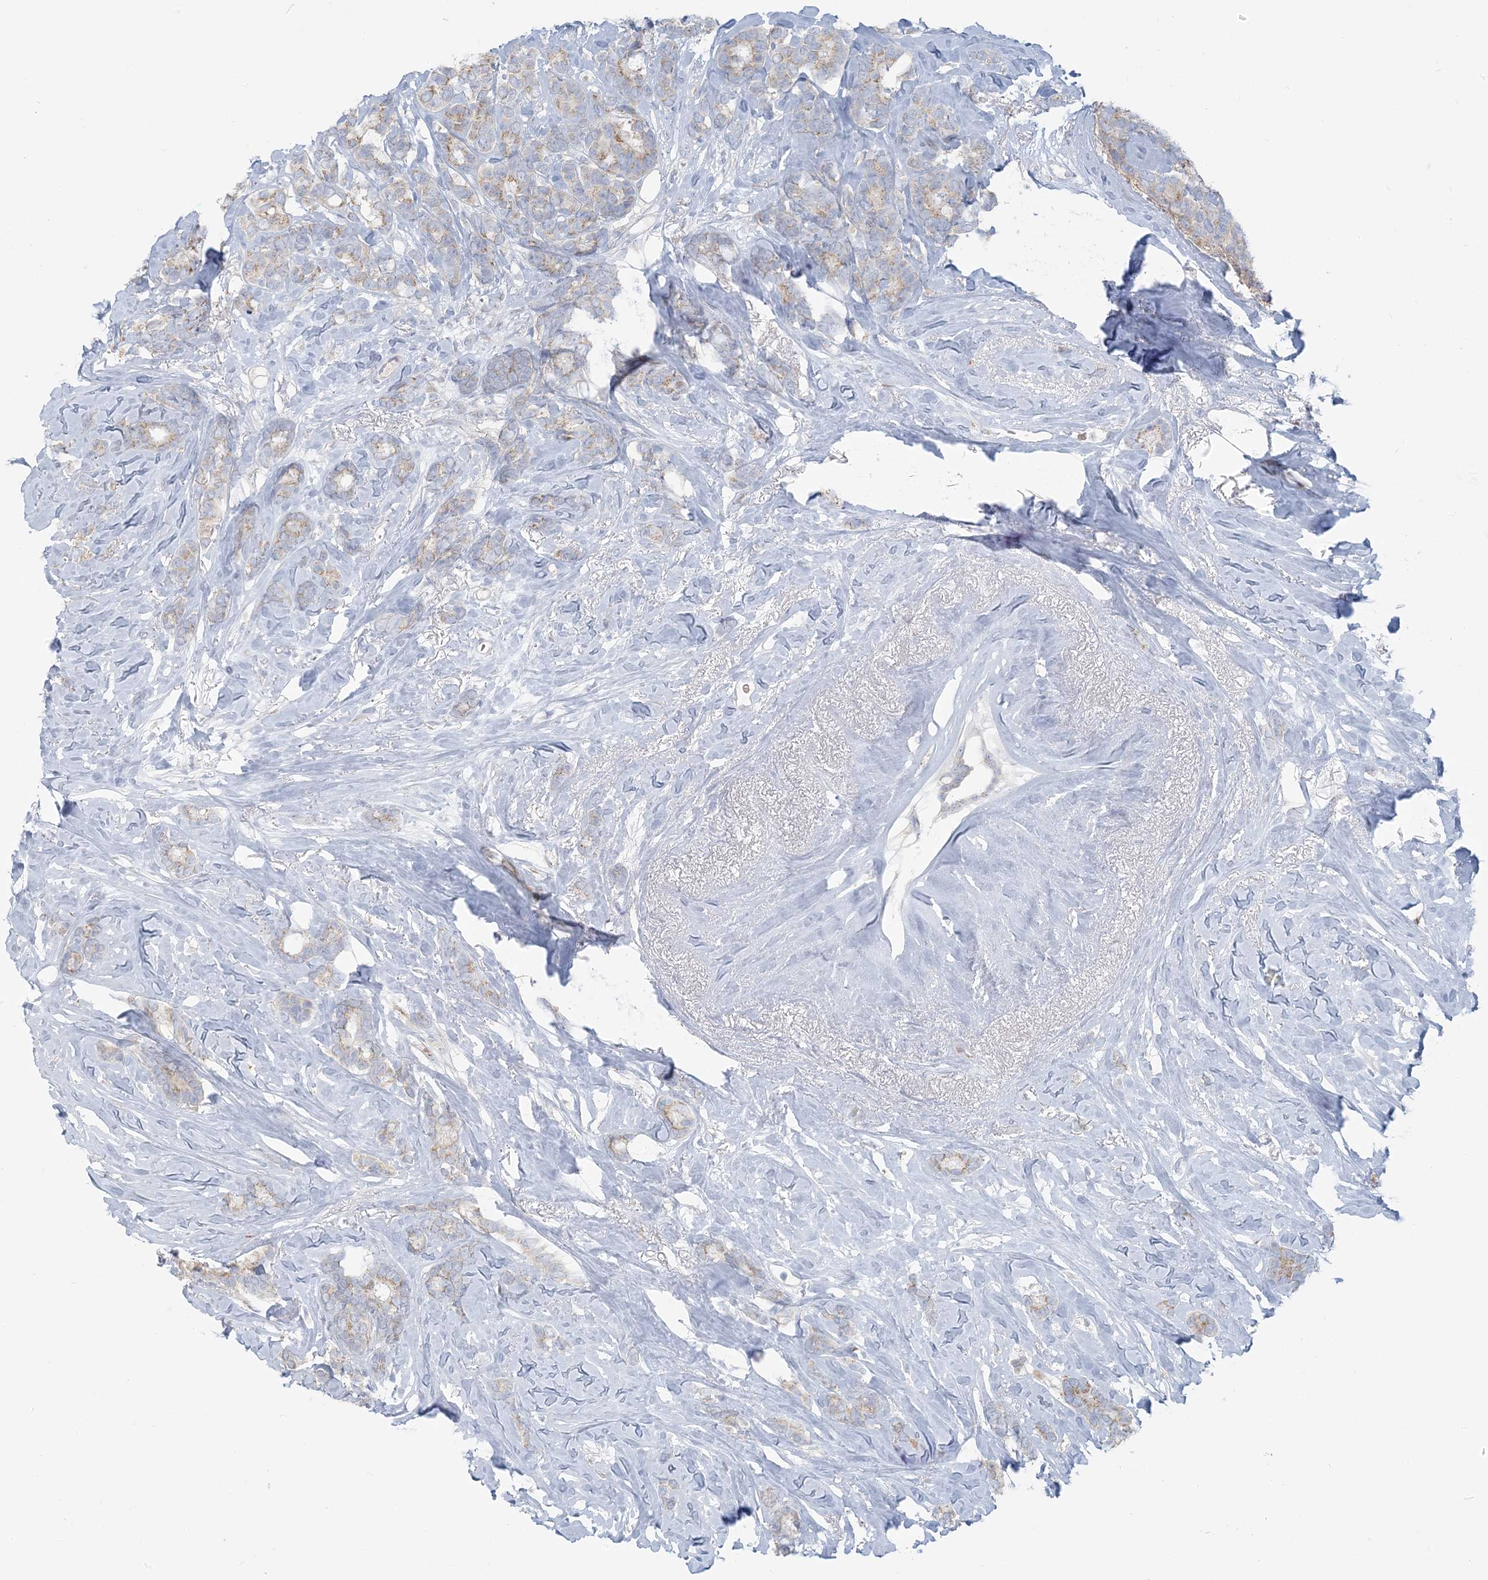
{"staining": {"intensity": "weak", "quantity": "25%-75%", "location": "cytoplasmic/membranous"}, "tissue": "breast cancer", "cell_type": "Tumor cells", "image_type": "cancer", "snomed": [{"axis": "morphology", "description": "Duct carcinoma"}, {"axis": "topography", "description": "Breast"}], "caption": "The image demonstrates staining of invasive ductal carcinoma (breast), revealing weak cytoplasmic/membranous protein positivity (brown color) within tumor cells.", "gene": "SCML1", "patient": {"sex": "female", "age": 87}}